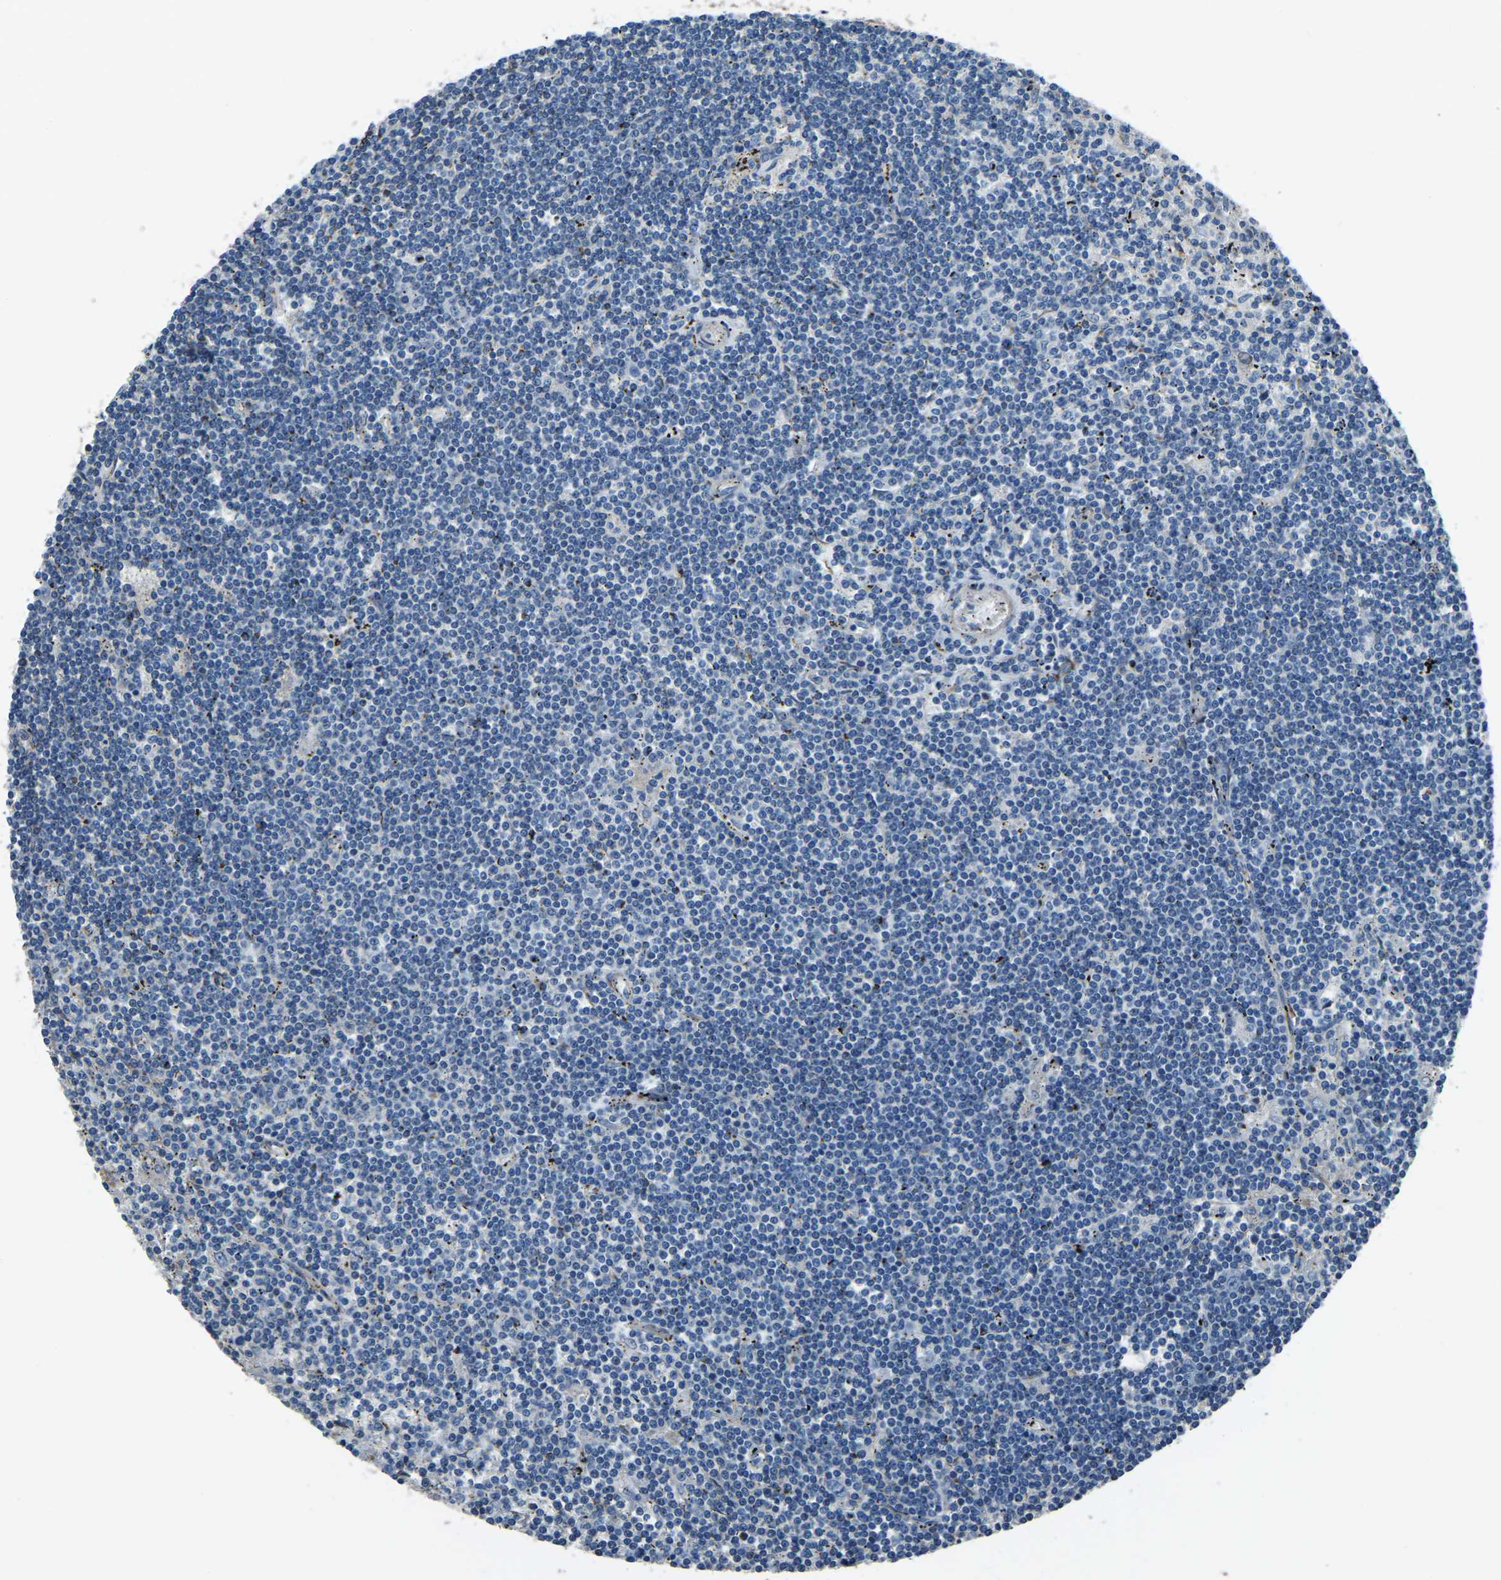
{"staining": {"intensity": "negative", "quantity": "none", "location": "none"}, "tissue": "lymphoma", "cell_type": "Tumor cells", "image_type": "cancer", "snomed": [{"axis": "morphology", "description": "Malignant lymphoma, non-Hodgkin's type, Low grade"}, {"axis": "topography", "description": "Spleen"}], "caption": "A high-resolution micrograph shows IHC staining of lymphoma, which reveals no significant positivity in tumor cells.", "gene": "COL3A1", "patient": {"sex": "male", "age": 76}}